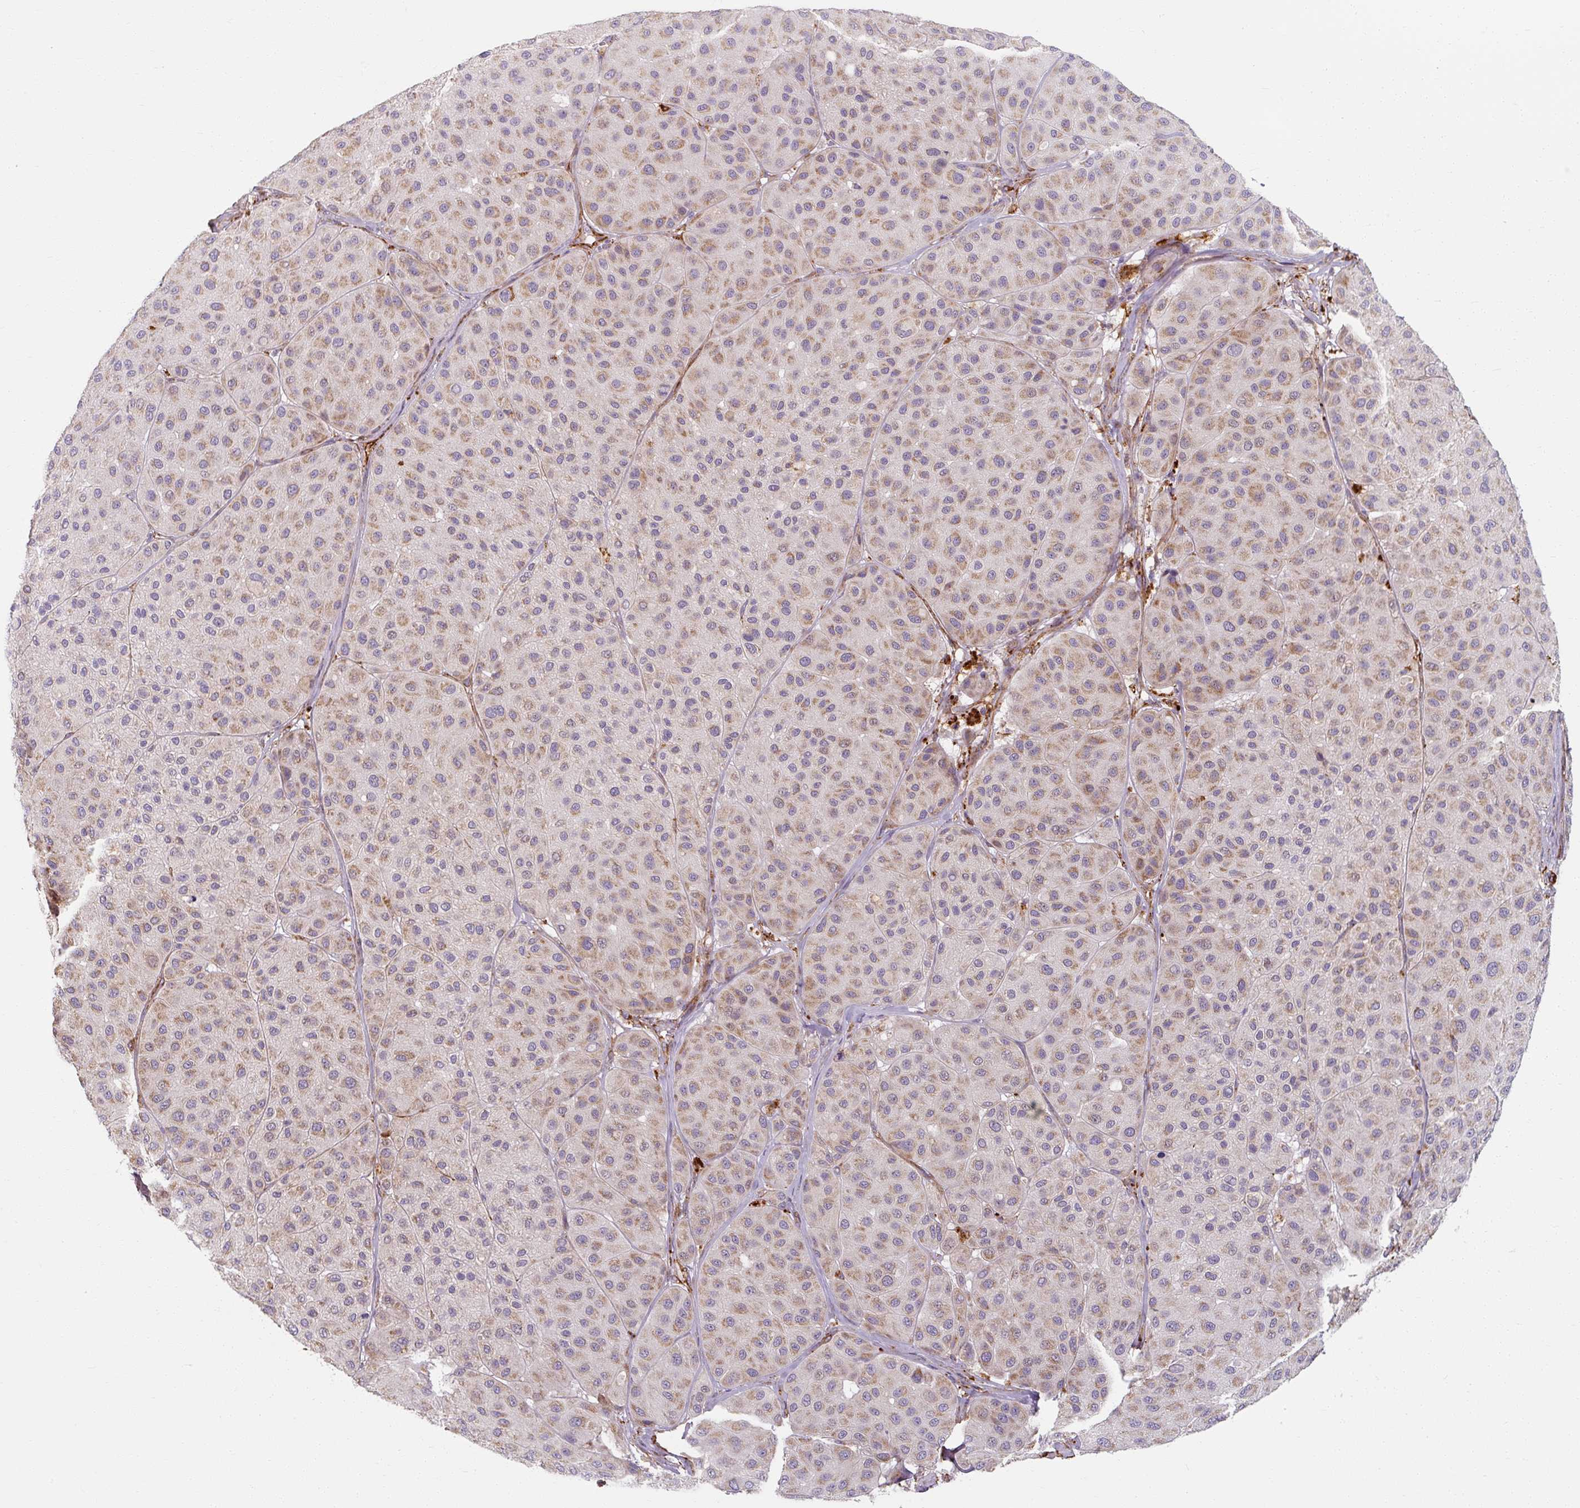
{"staining": {"intensity": "weak", "quantity": "25%-75%", "location": "cytoplasmic/membranous"}, "tissue": "melanoma", "cell_type": "Tumor cells", "image_type": "cancer", "snomed": [{"axis": "morphology", "description": "Malignant melanoma, Metastatic site"}, {"axis": "topography", "description": "Smooth muscle"}], "caption": "A low amount of weak cytoplasmic/membranous expression is appreciated in about 25%-75% of tumor cells in melanoma tissue. Ihc stains the protein in brown and the nuclei are stained blue.", "gene": "MRPS5", "patient": {"sex": "male", "age": 41}}